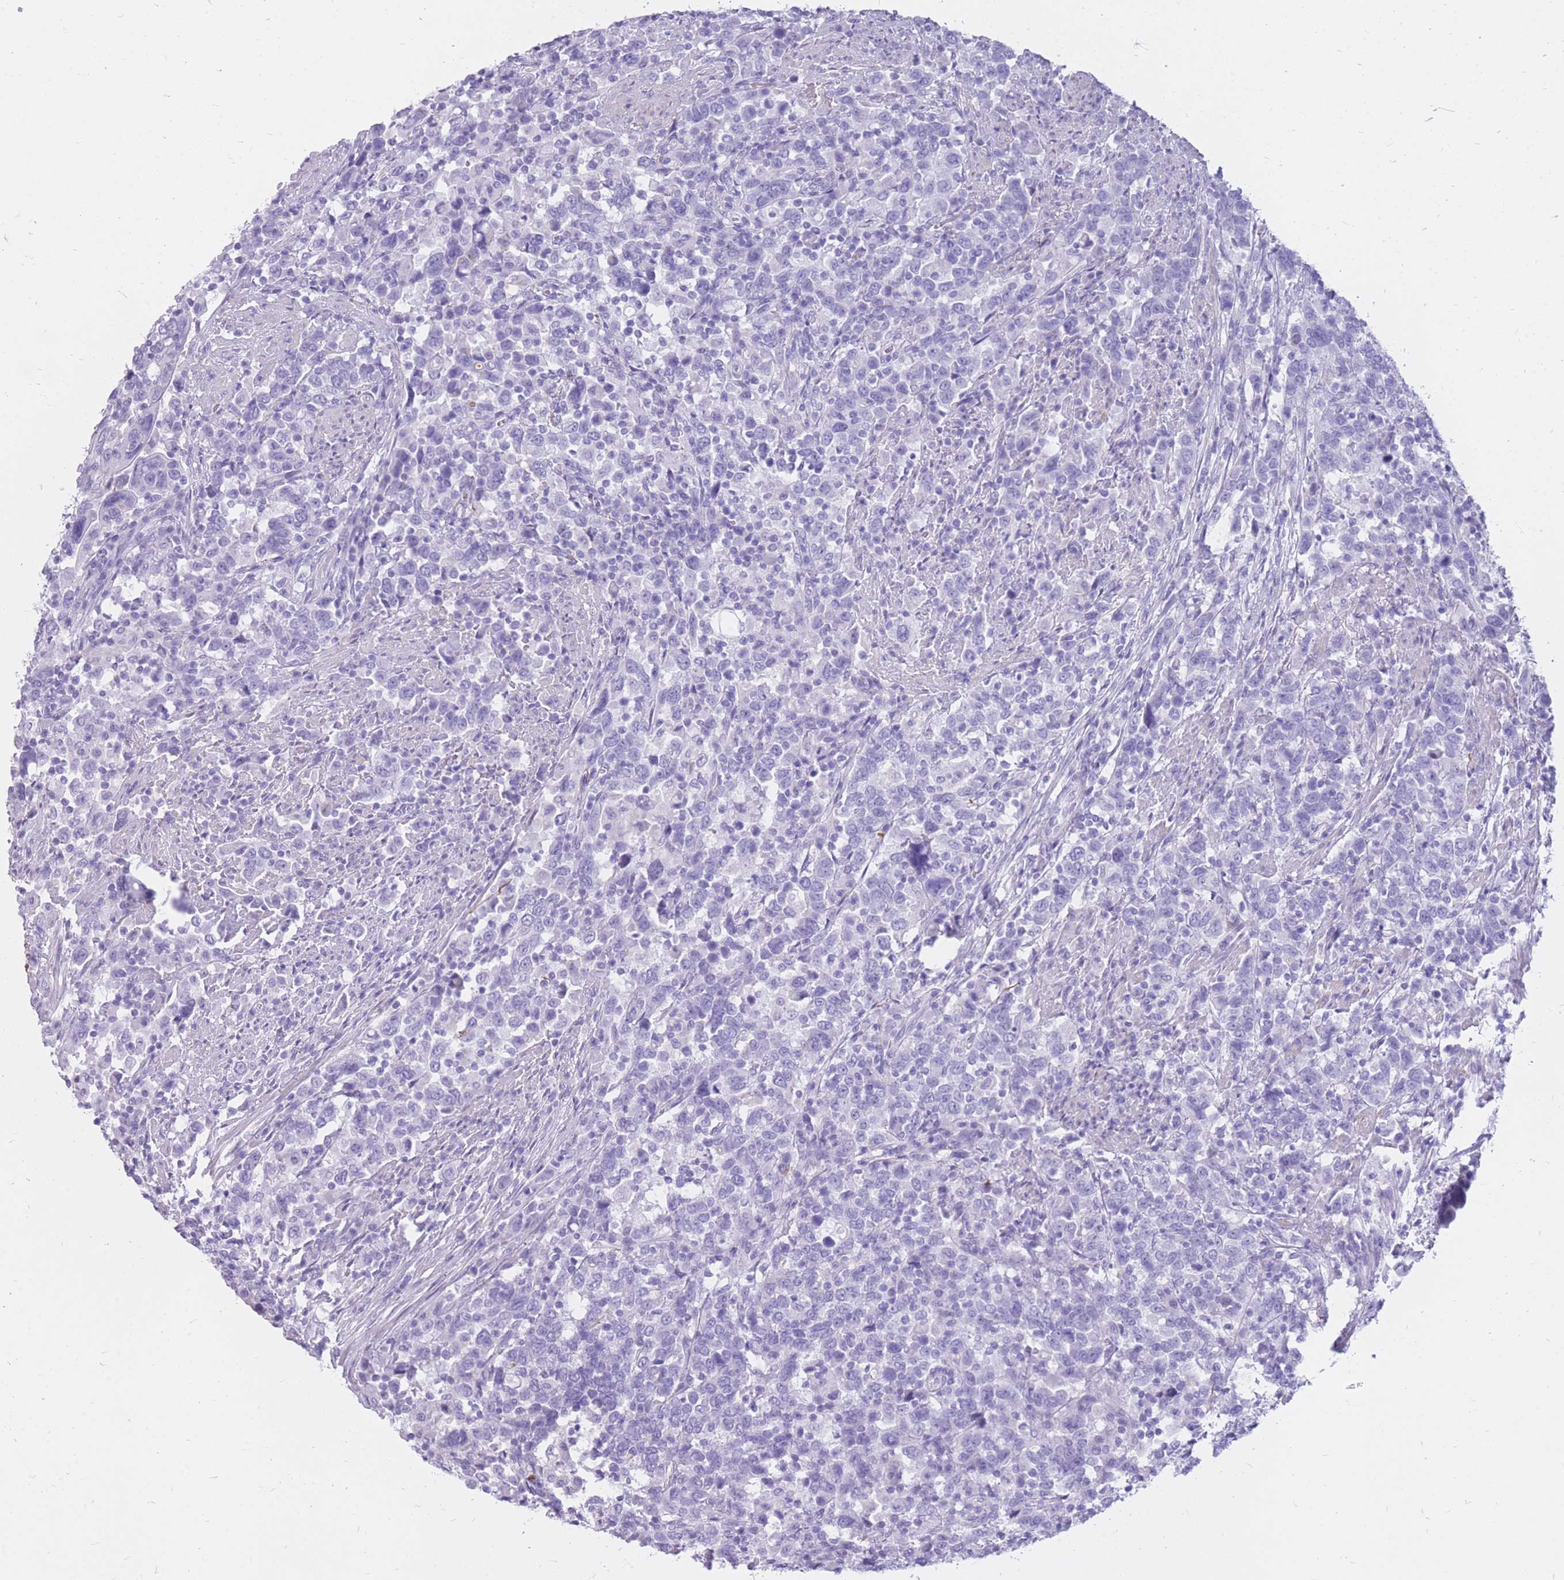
{"staining": {"intensity": "negative", "quantity": "none", "location": "none"}, "tissue": "urothelial cancer", "cell_type": "Tumor cells", "image_type": "cancer", "snomed": [{"axis": "morphology", "description": "Urothelial carcinoma, High grade"}, {"axis": "topography", "description": "Urinary bladder"}], "caption": "This is a photomicrograph of IHC staining of urothelial cancer, which shows no positivity in tumor cells.", "gene": "CYP21A2", "patient": {"sex": "male", "age": 61}}